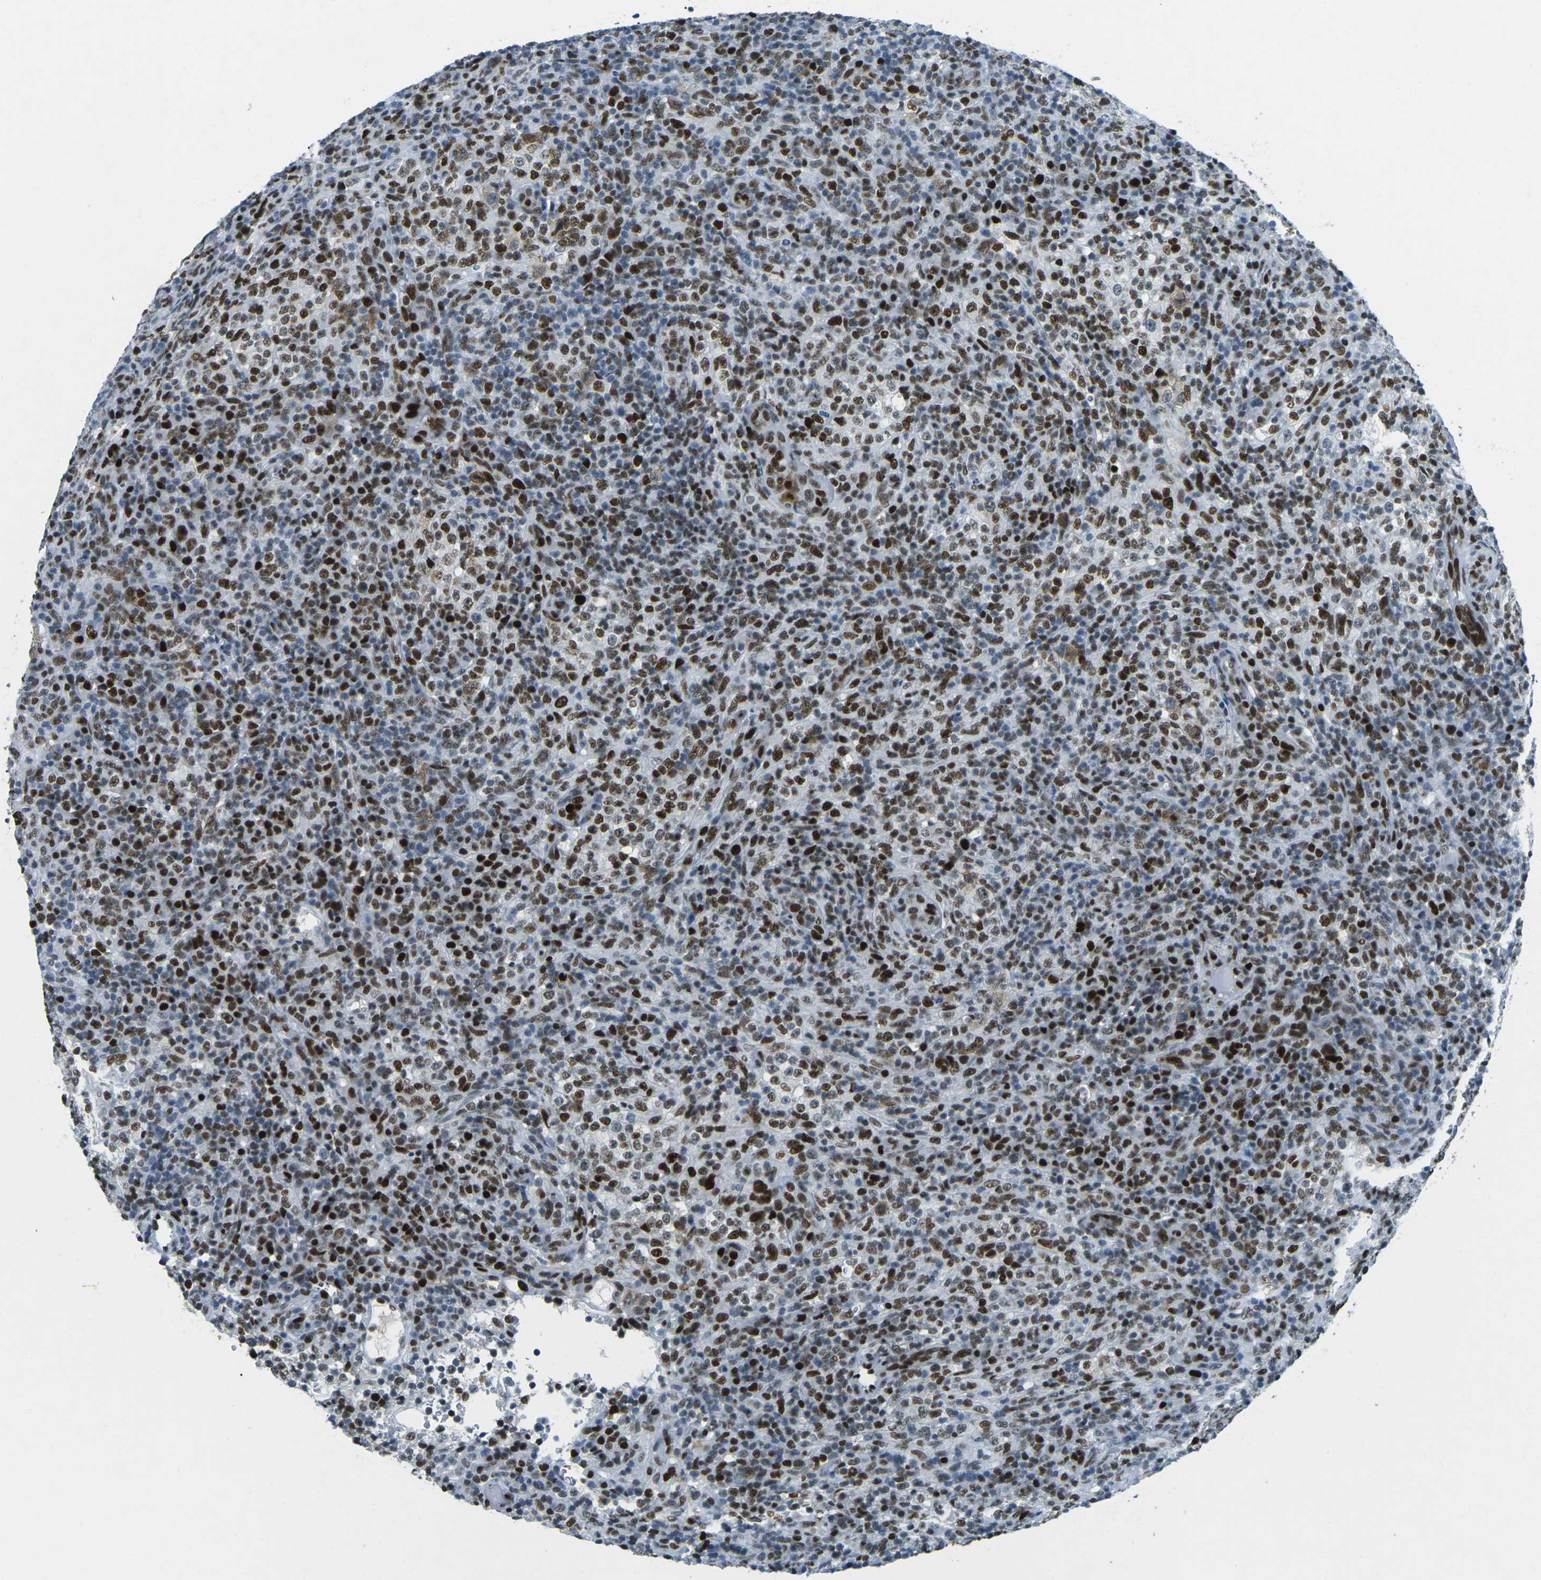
{"staining": {"intensity": "strong", "quantity": ">75%", "location": "nuclear"}, "tissue": "lymphoma", "cell_type": "Tumor cells", "image_type": "cancer", "snomed": [{"axis": "morphology", "description": "Malignant lymphoma, non-Hodgkin's type, High grade"}, {"axis": "topography", "description": "Lymph node"}], "caption": "A histopathology image showing strong nuclear expression in about >75% of tumor cells in high-grade malignant lymphoma, non-Hodgkin's type, as visualized by brown immunohistochemical staining.", "gene": "RB1", "patient": {"sex": "female", "age": 76}}